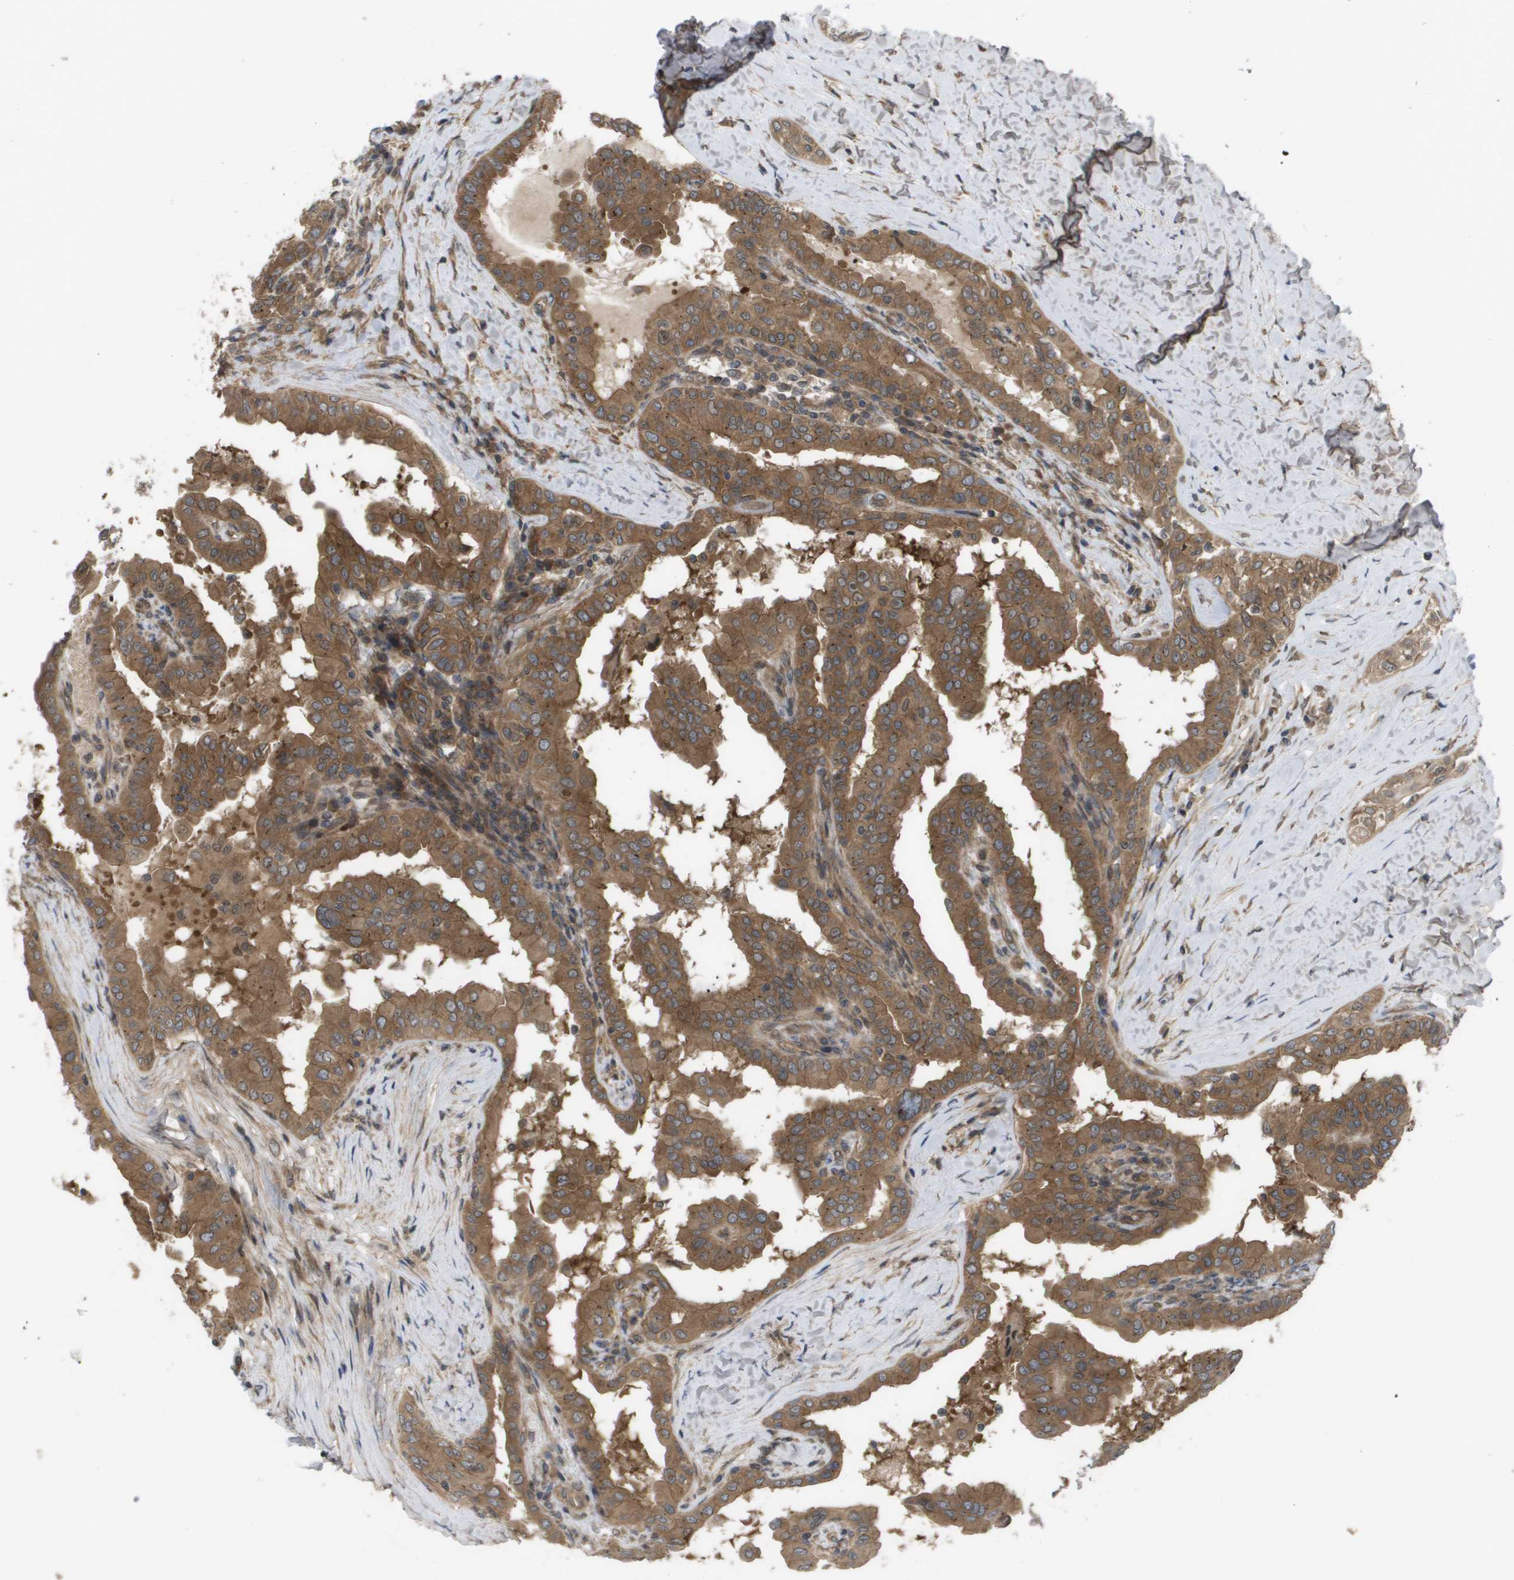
{"staining": {"intensity": "moderate", "quantity": ">75%", "location": "cytoplasmic/membranous,nuclear"}, "tissue": "thyroid cancer", "cell_type": "Tumor cells", "image_type": "cancer", "snomed": [{"axis": "morphology", "description": "Papillary adenocarcinoma, NOS"}, {"axis": "topography", "description": "Thyroid gland"}], "caption": "Immunohistochemistry (IHC) micrograph of human papillary adenocarcinoma (thyroid) stained for a protein (brown), which reveals medium levels of moderate cytoplasmic/membranous and nuclear expression in approximately >75% of tumor cells.", "gene": "CTPS2", "patient": {"sex": "male", "age": 33}}